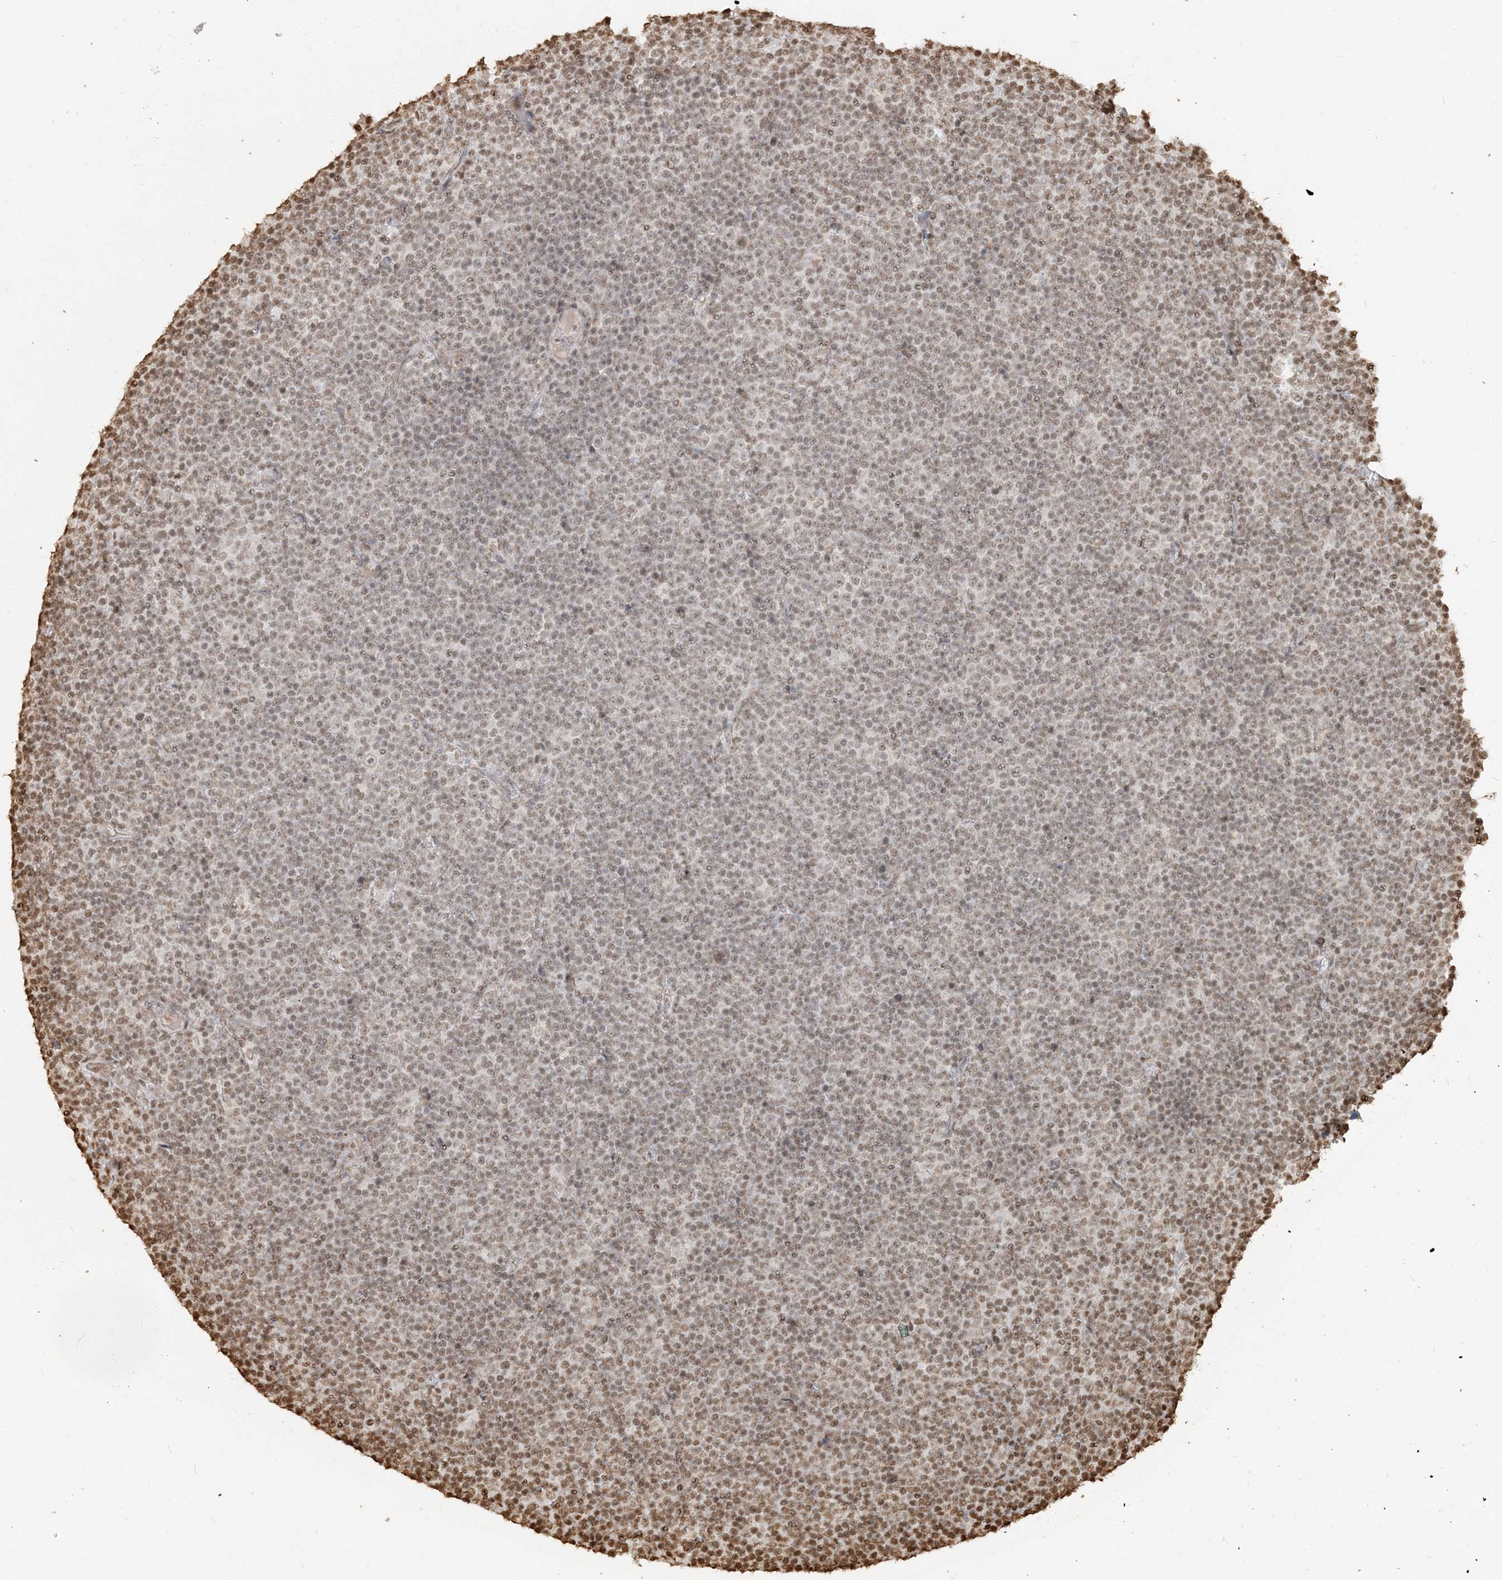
{"staining": {"intensity": "moderate", "quantity": "<25%", "location": "nuclear"}, "tissue": "lymphoma", "cell_type": "Tumor cells", "image_type": "cancer", "snomed": [{"axis": "morphology", "description": "Malignant lymphoma, non-Hodgkin's type, Low grade"}, {"axis": "topography", "description": "Lymph node"}], "caption": "Immunohistochemistry photomicrograph of low-grade malignant lymphoma, non-Hodgkin's type stained for a protein (brown), which demonstrates low levels of moderate nuclear staining in about <25% of tumor cells.", "gene": "H3-3B", "patient": {"sex": "female", "age": 67}}